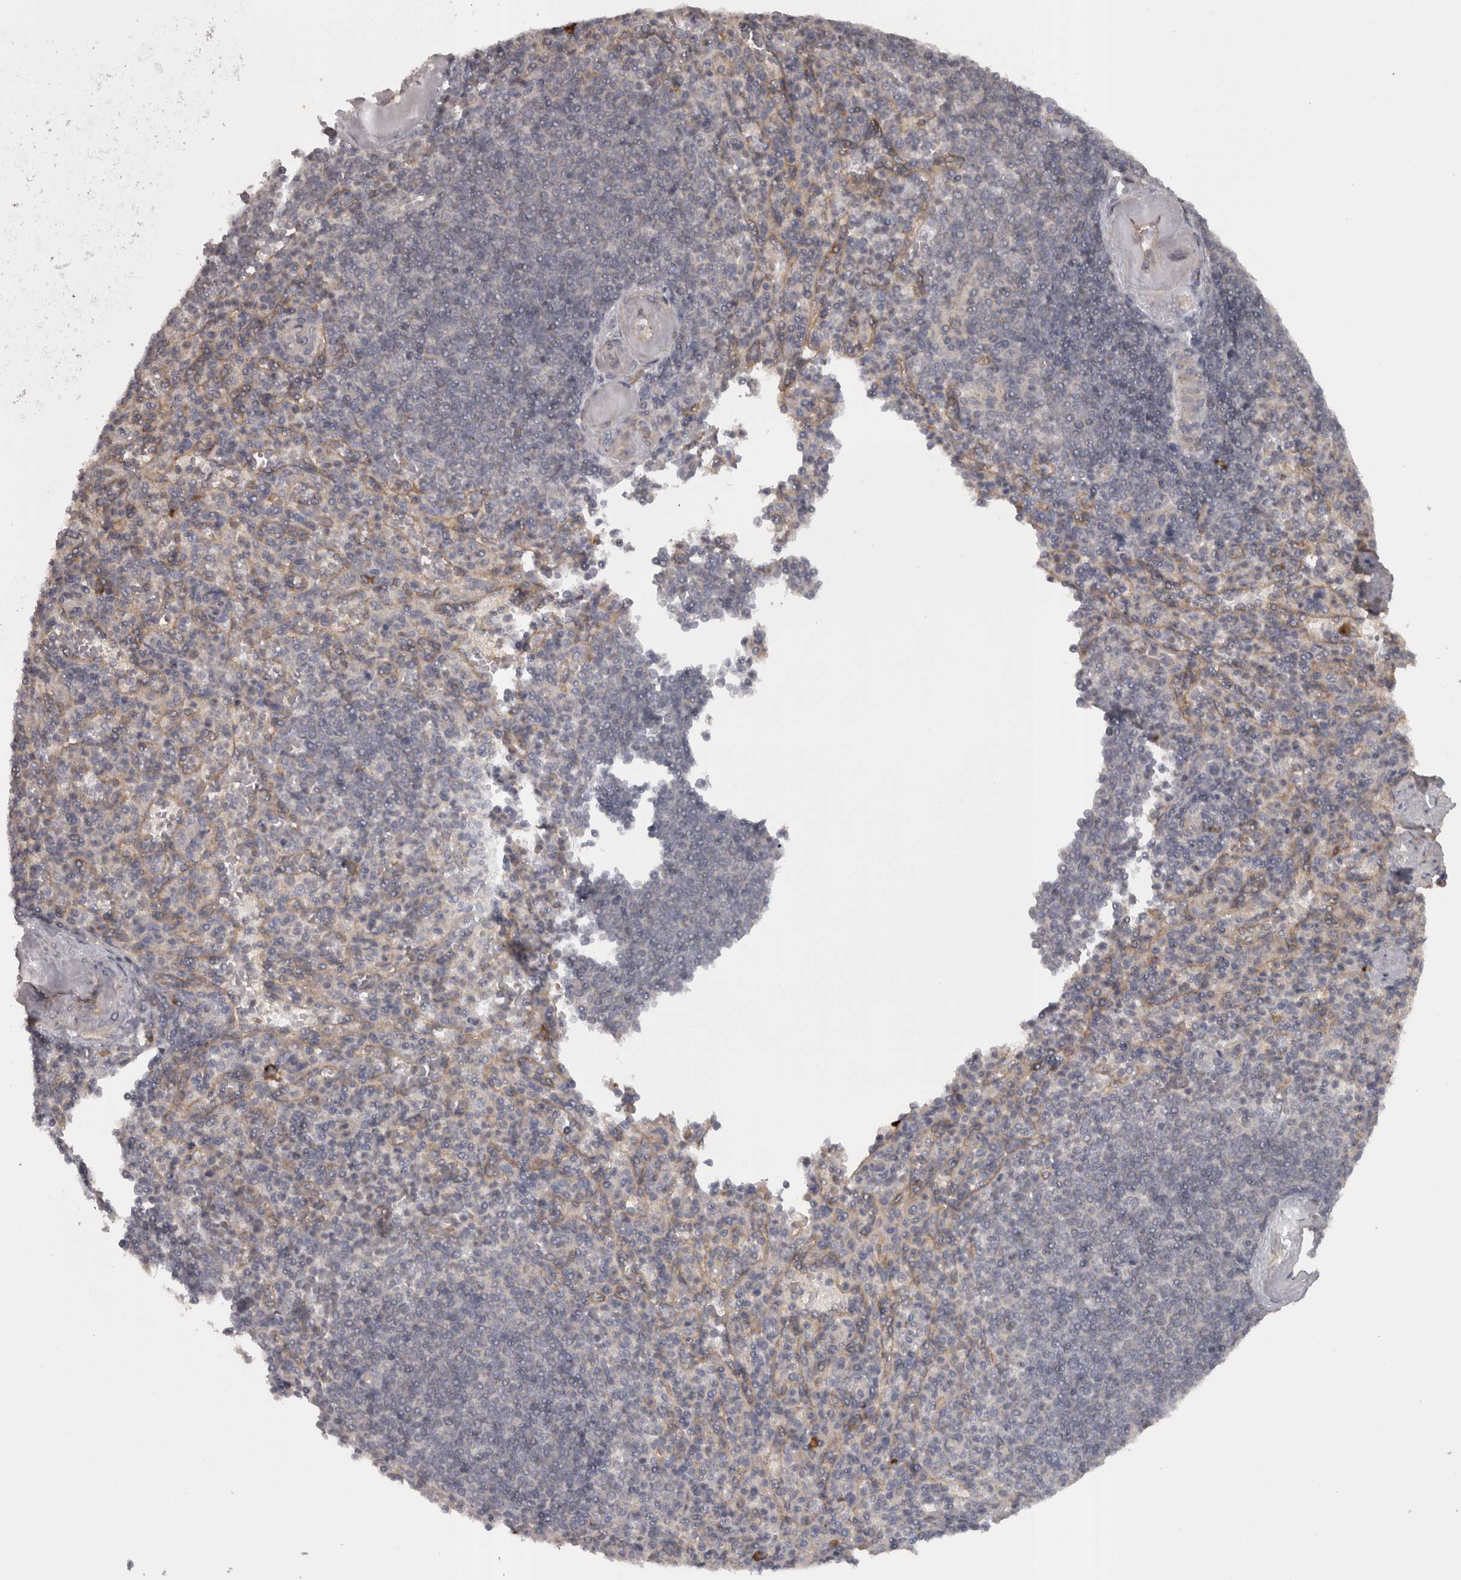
{"staining": {"intensity": "negative", "quantity": "none", "location": "none"}, "tissue": "spleen", "cell_type": "Cells in red pulp", "image_type": "normal", "snomed": [{"axis": "morphology", "description": "Normal tissue, NOS"}, {"axis": "topography", "description": "Spleen"}], "caption": "Immunohistochemistry histopathology image of unremarkable spleen stained for a protein (brown), which displays no staining in cells in red pulp. (IHC, brightfield microscopy, high magnification).", "gene": "SLCO5A1", "patient": {"sex": "female", "age": 74}}